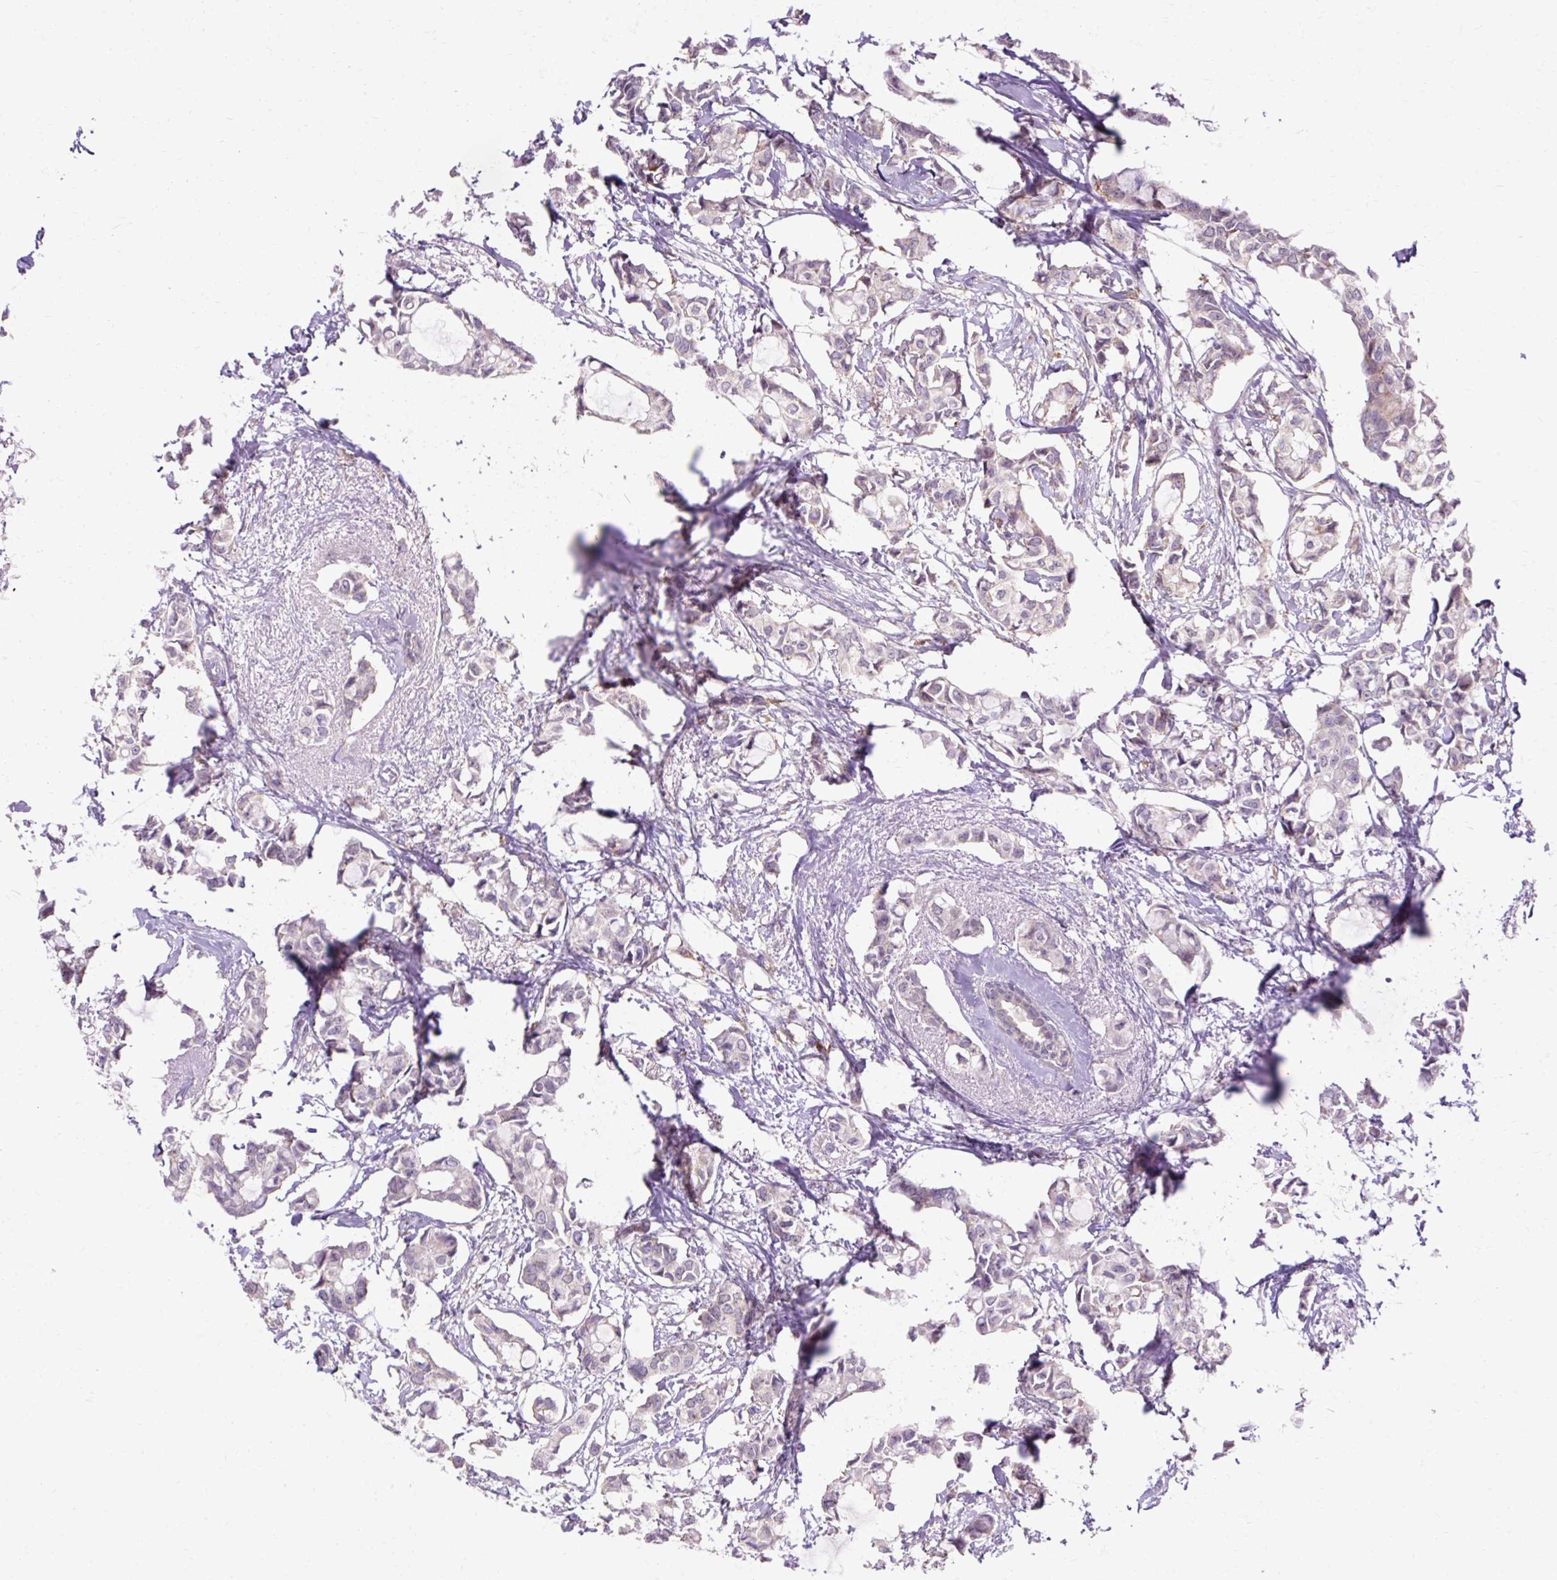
{"staining": {"intensity": "weak", "quantity": "<25%", "location": "cytoplasmic/membranous"}, "tissue": "breast cancer", "cell_type": "Tumor cells", "image_type": "cancer", "snomed": [{"axis": "morphology", "description": "Duct carcinoma"}, {"axis": "topography", "description": "Breast"}], "caption": "DAB immunohistochemical staining of breast cancer (intraductal carcinoma) exhibits no significant staining in tumor cells. The staining is performed using DAB brown chromogen with nuclei counter-stained in using hematoxylin.", "gene": "GEMIN2", "patient": {"sex": "female", "age": 73}}